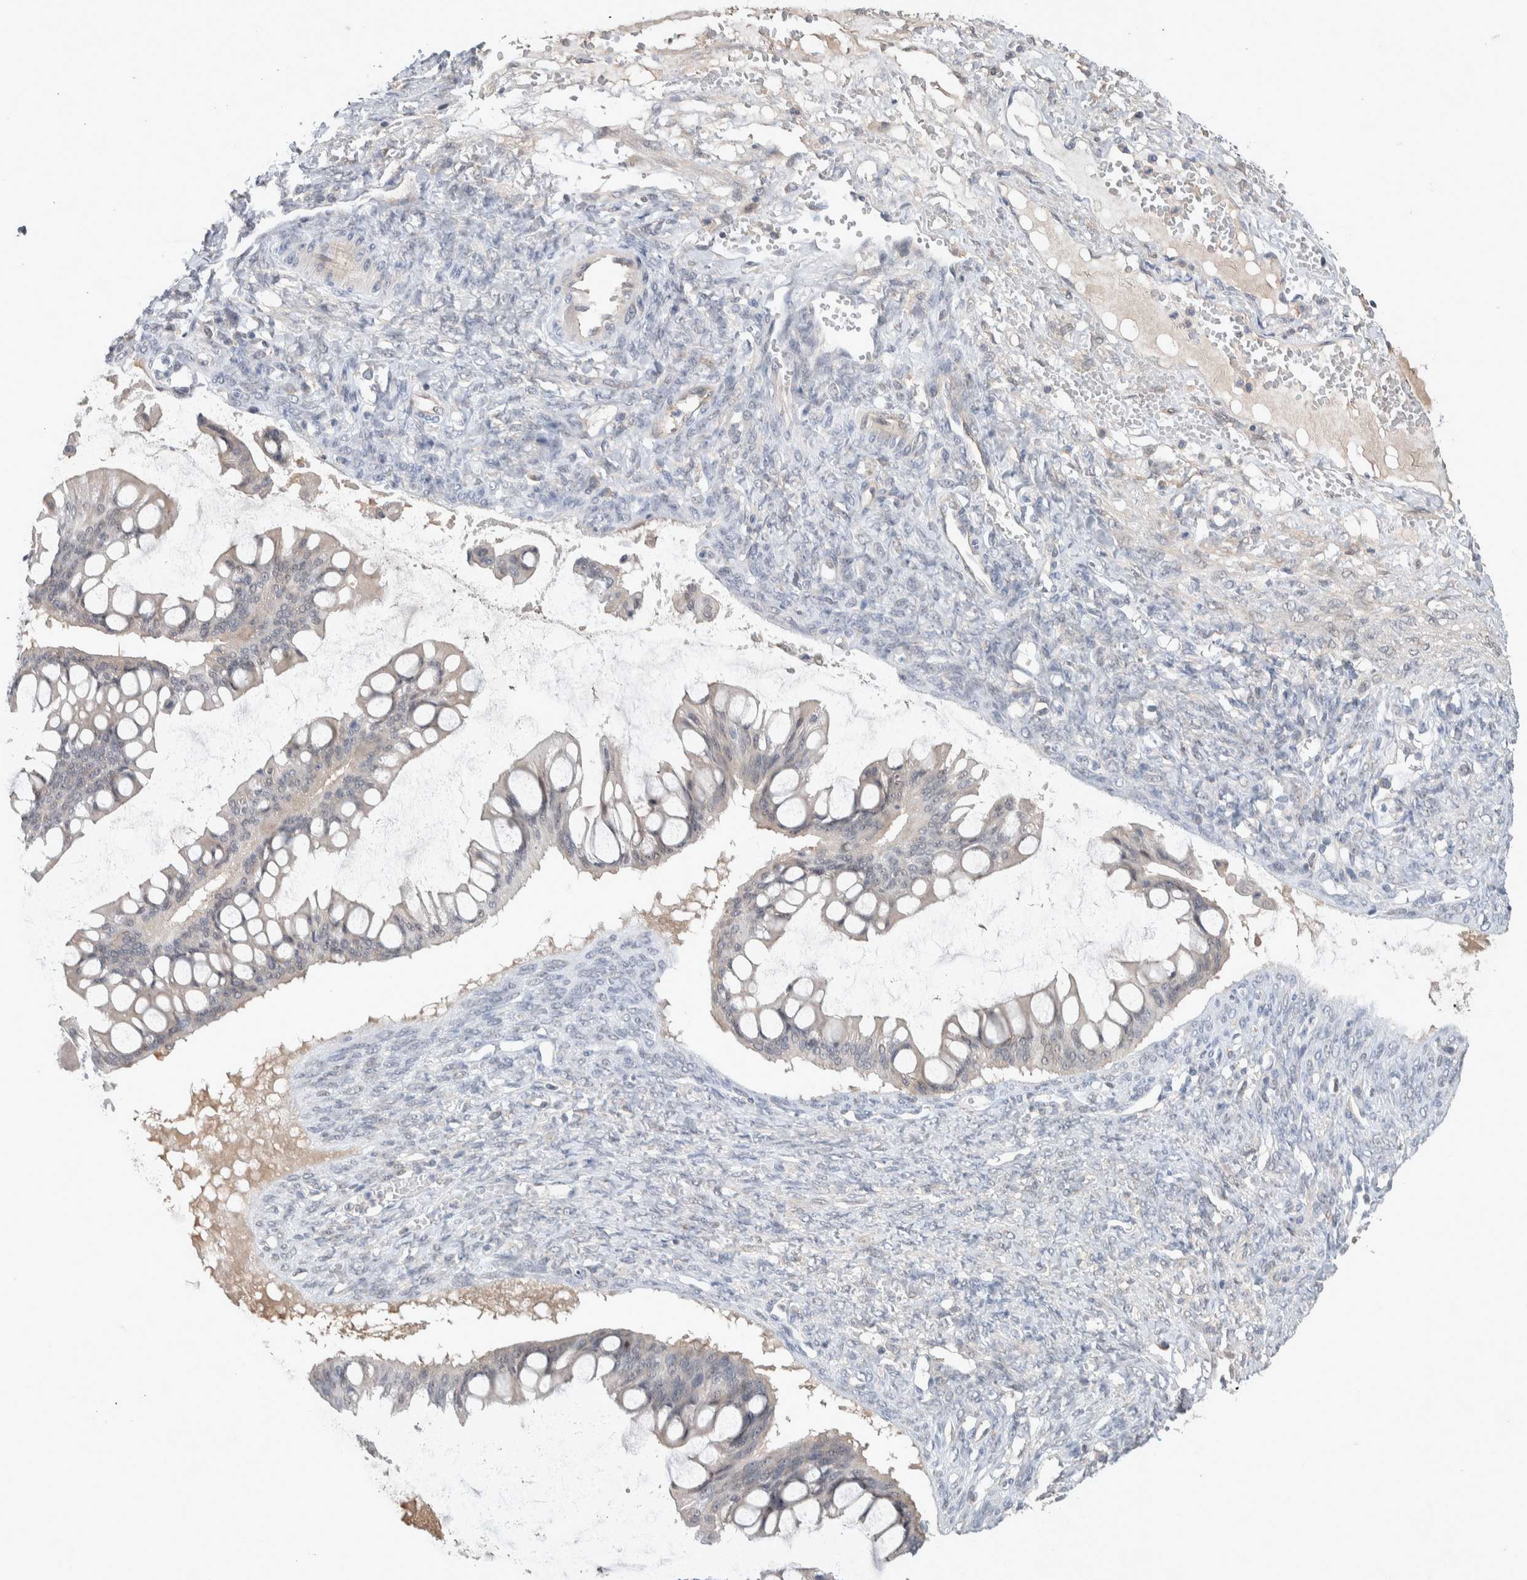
{"staining": {"intensity": "weak", "quantity": "<25%", "location": "cytoplasmic/membranous"}, "tissue": "ovarian cancer", "cell_type": "Tumor cells", "image_type": "cancer", "snomed": [{"axis": "morphology", "description": "Cystadenocarcinoma, mucinous, NOS"}, {"axis": "topography", "description": "Ovary"}], "caption": "The image reveals no significant expression in tumor cells of ovarian mucinous cystadenocarcinoma.", "gene": "DEPTOR", "patient": {"sex": "female", "age": 73}}